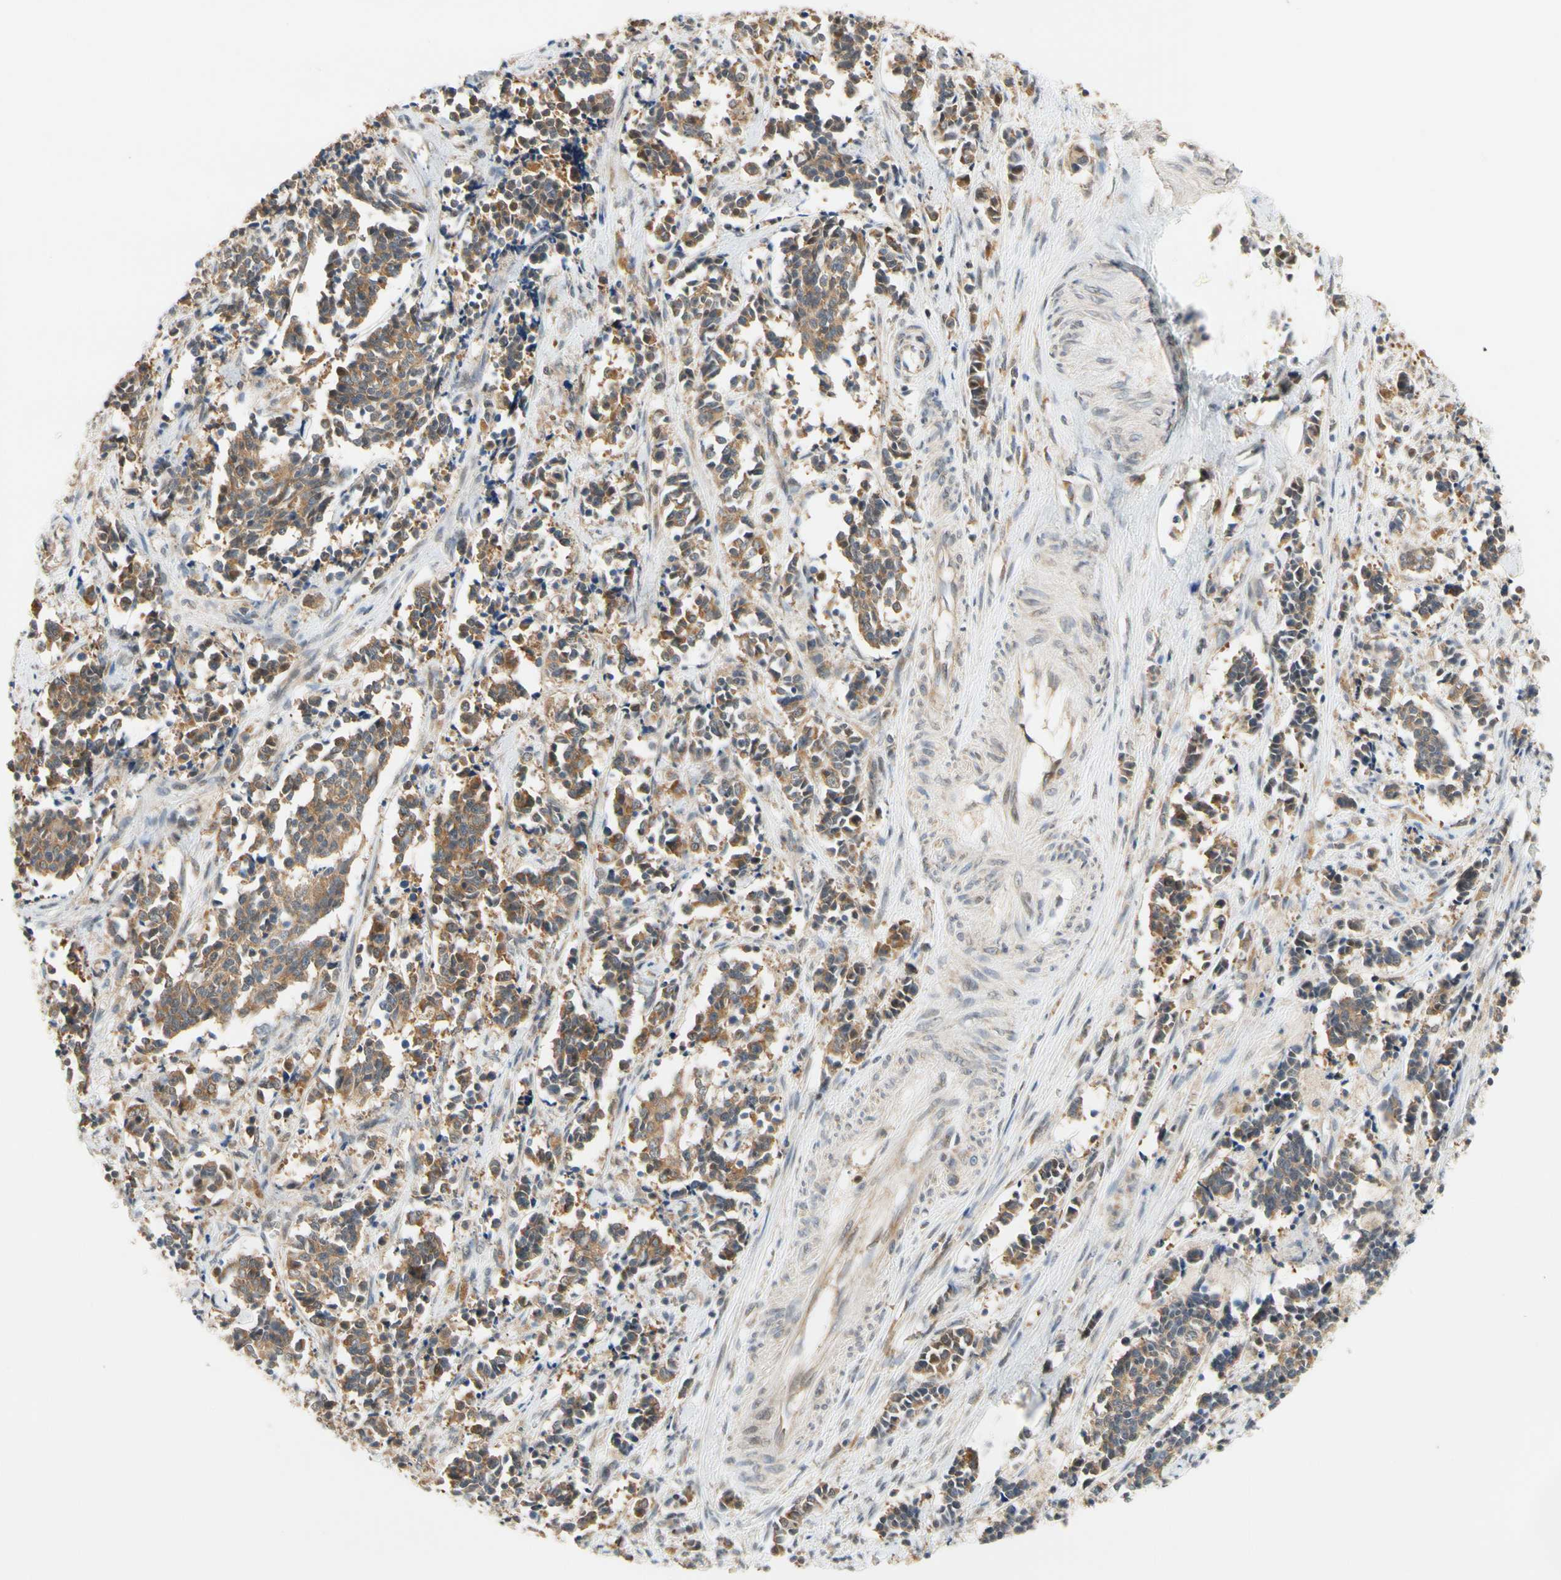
{"staining": {"intensity": "moderate", "quantity": ">75%", "location": "cytoplasmic/membranous"}, "tissue": "cervical cancer", "cell_type": "Tumor cells", "image_type": "cancer", "snomed": [{"axis": "morphology", "description": "Squamous cell carcinoma, NOS"}, {"axis": "topography", "description": "Cervix"}], "caption": "Protein staining of cervical cancer tissue demonstrates moderate cytoplasmic/membranous staining in approximately >75% of tumor cells.", "gene": "ANKHD1", "patient": {"sex": "female", "age": 35}}